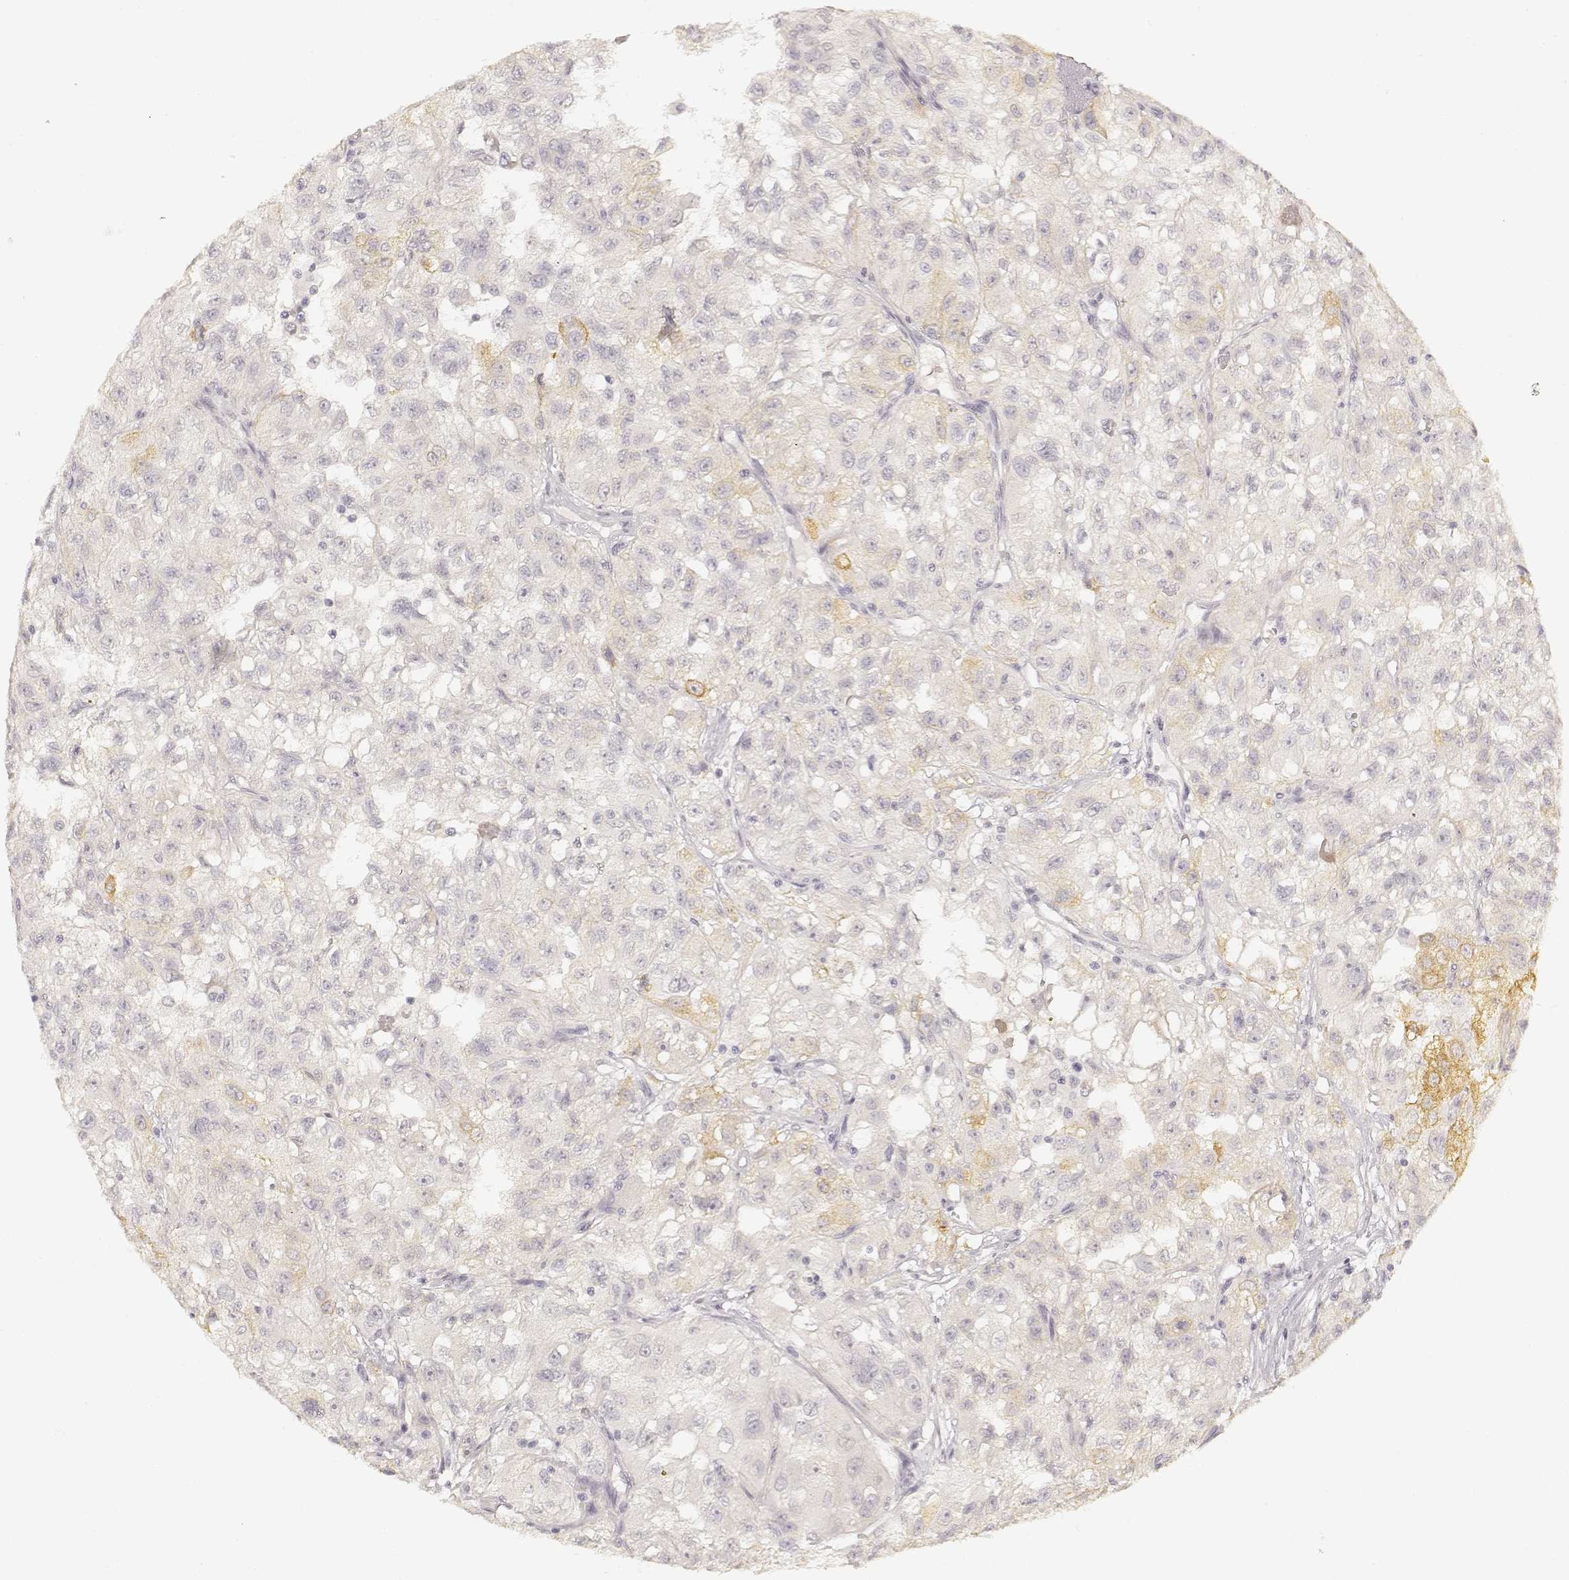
{"staining": {"intensity": "weak", "quantity": "<25%", "location": "cytoplasmic/membranous"}, "tissue": "renal cancer", "cell_type": "Tumor cells", "image_type": "cancer", "snomed": [{"axis": "morphology", "description": "Adenocarcinoma, NOS"}, {"axis": "topography", "description": "Kidney"}], "caption": "DAB (3,3'-diaminobenzidine) immunohistochemical staining of human renal cancer demonstrates no significant staining in tumor cells. Brightfield microscopy of immunohistochemistry (IHC) stained with DAB (3,3'-diaminobenzidine) (brown) and hematoxylin (blue), captured at high magnification.", "gene": "LAMC2", "patient": {"sex": "male", "age": 64}}